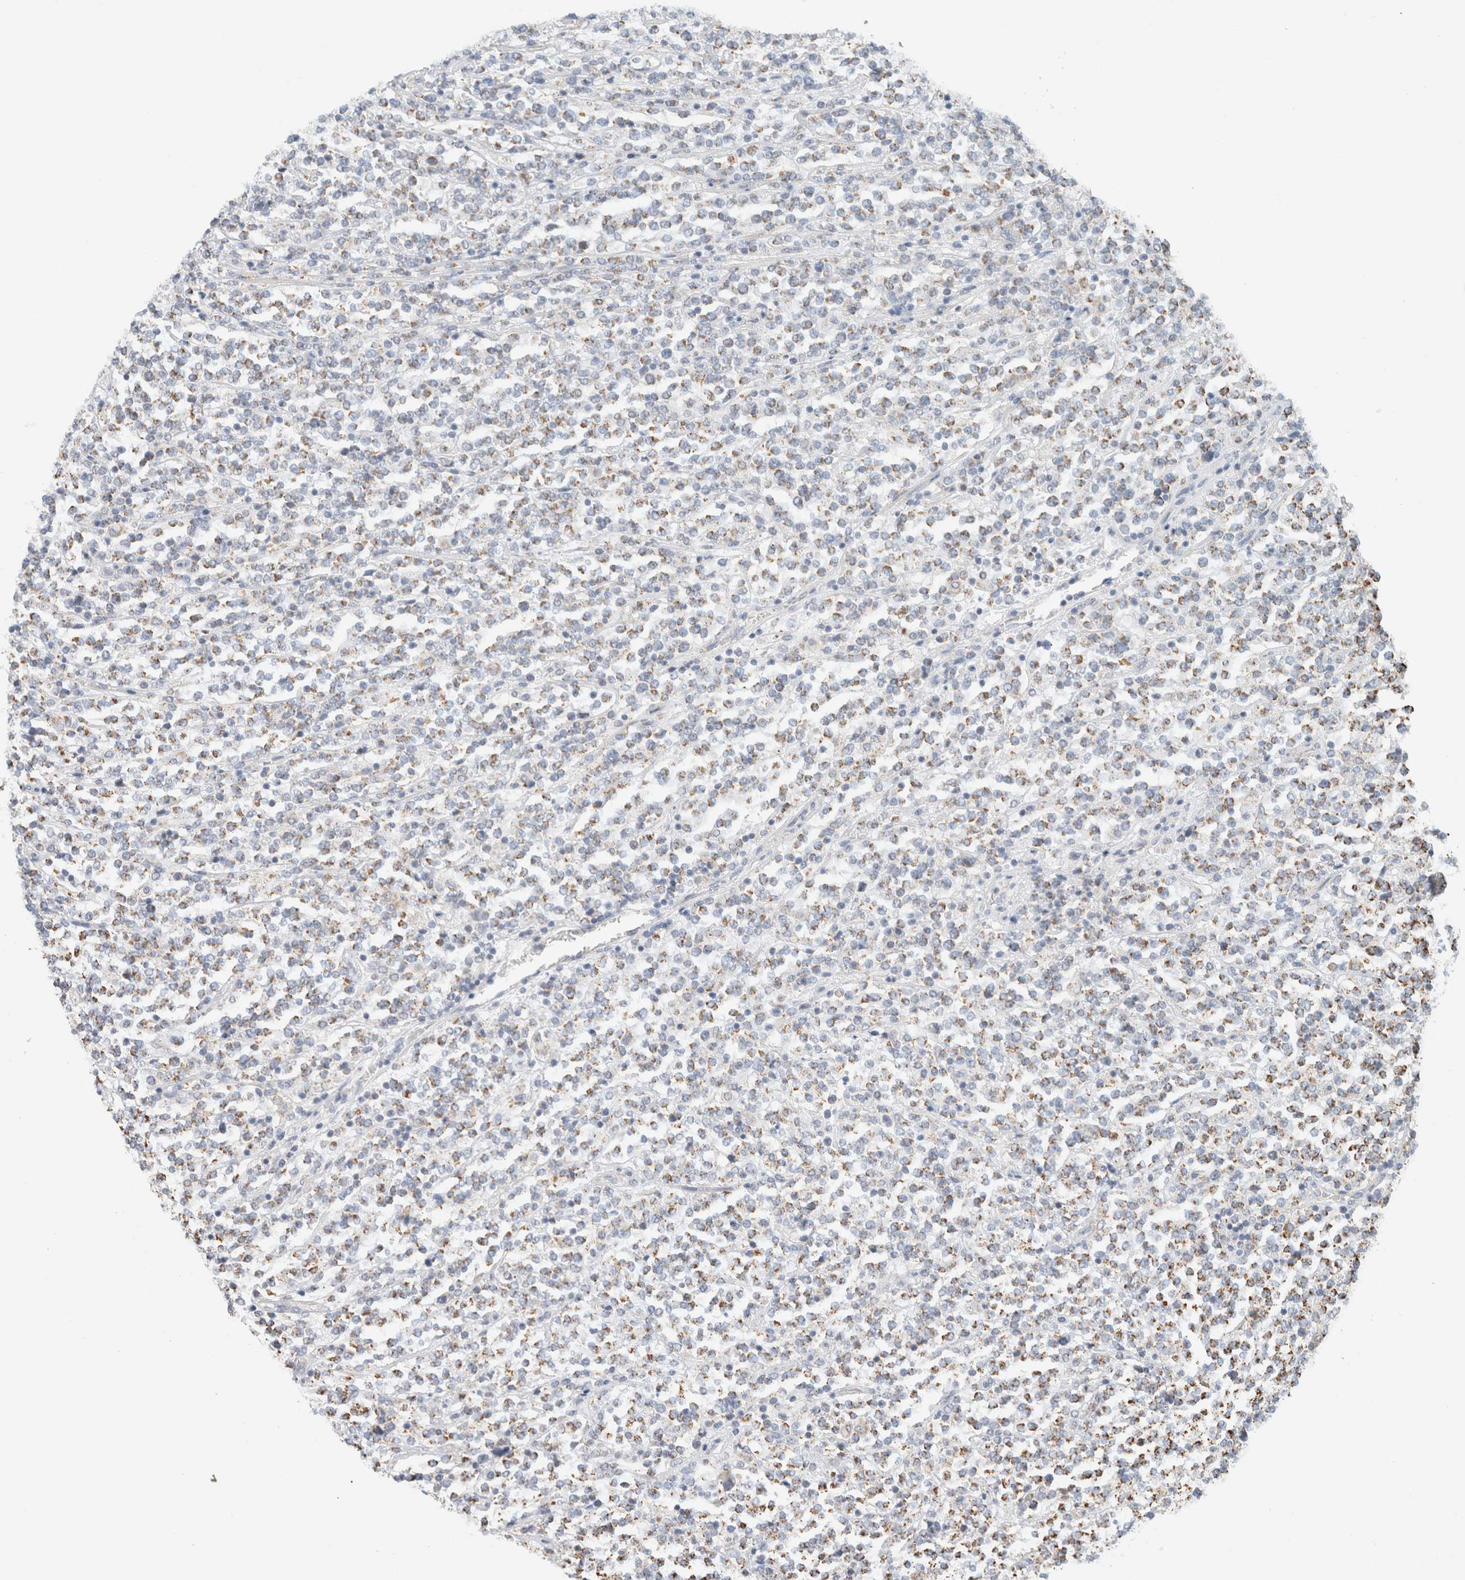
{"staining": {"intensity": "weak", "quantity": ">75%", "location": "cytoplasmic/membranous"}, "tissue": "lymphoma", "cell_type": "Tumor cells", "image_type": "cancer", "snomed": [{"axis": "morphology", "description": "Malignant lymphoma, non-Hodgkin's type, High grade"}, {"axis": "topography", "description": "Soft tissue"}], "caption": "Lymphoma stained with a brown dye shows weak cytoplasmic/membranous positive staining in approximately >75% of tumor cells.", "gene": "HDHD3", "patient": {"sex": "male", "age": 18}}